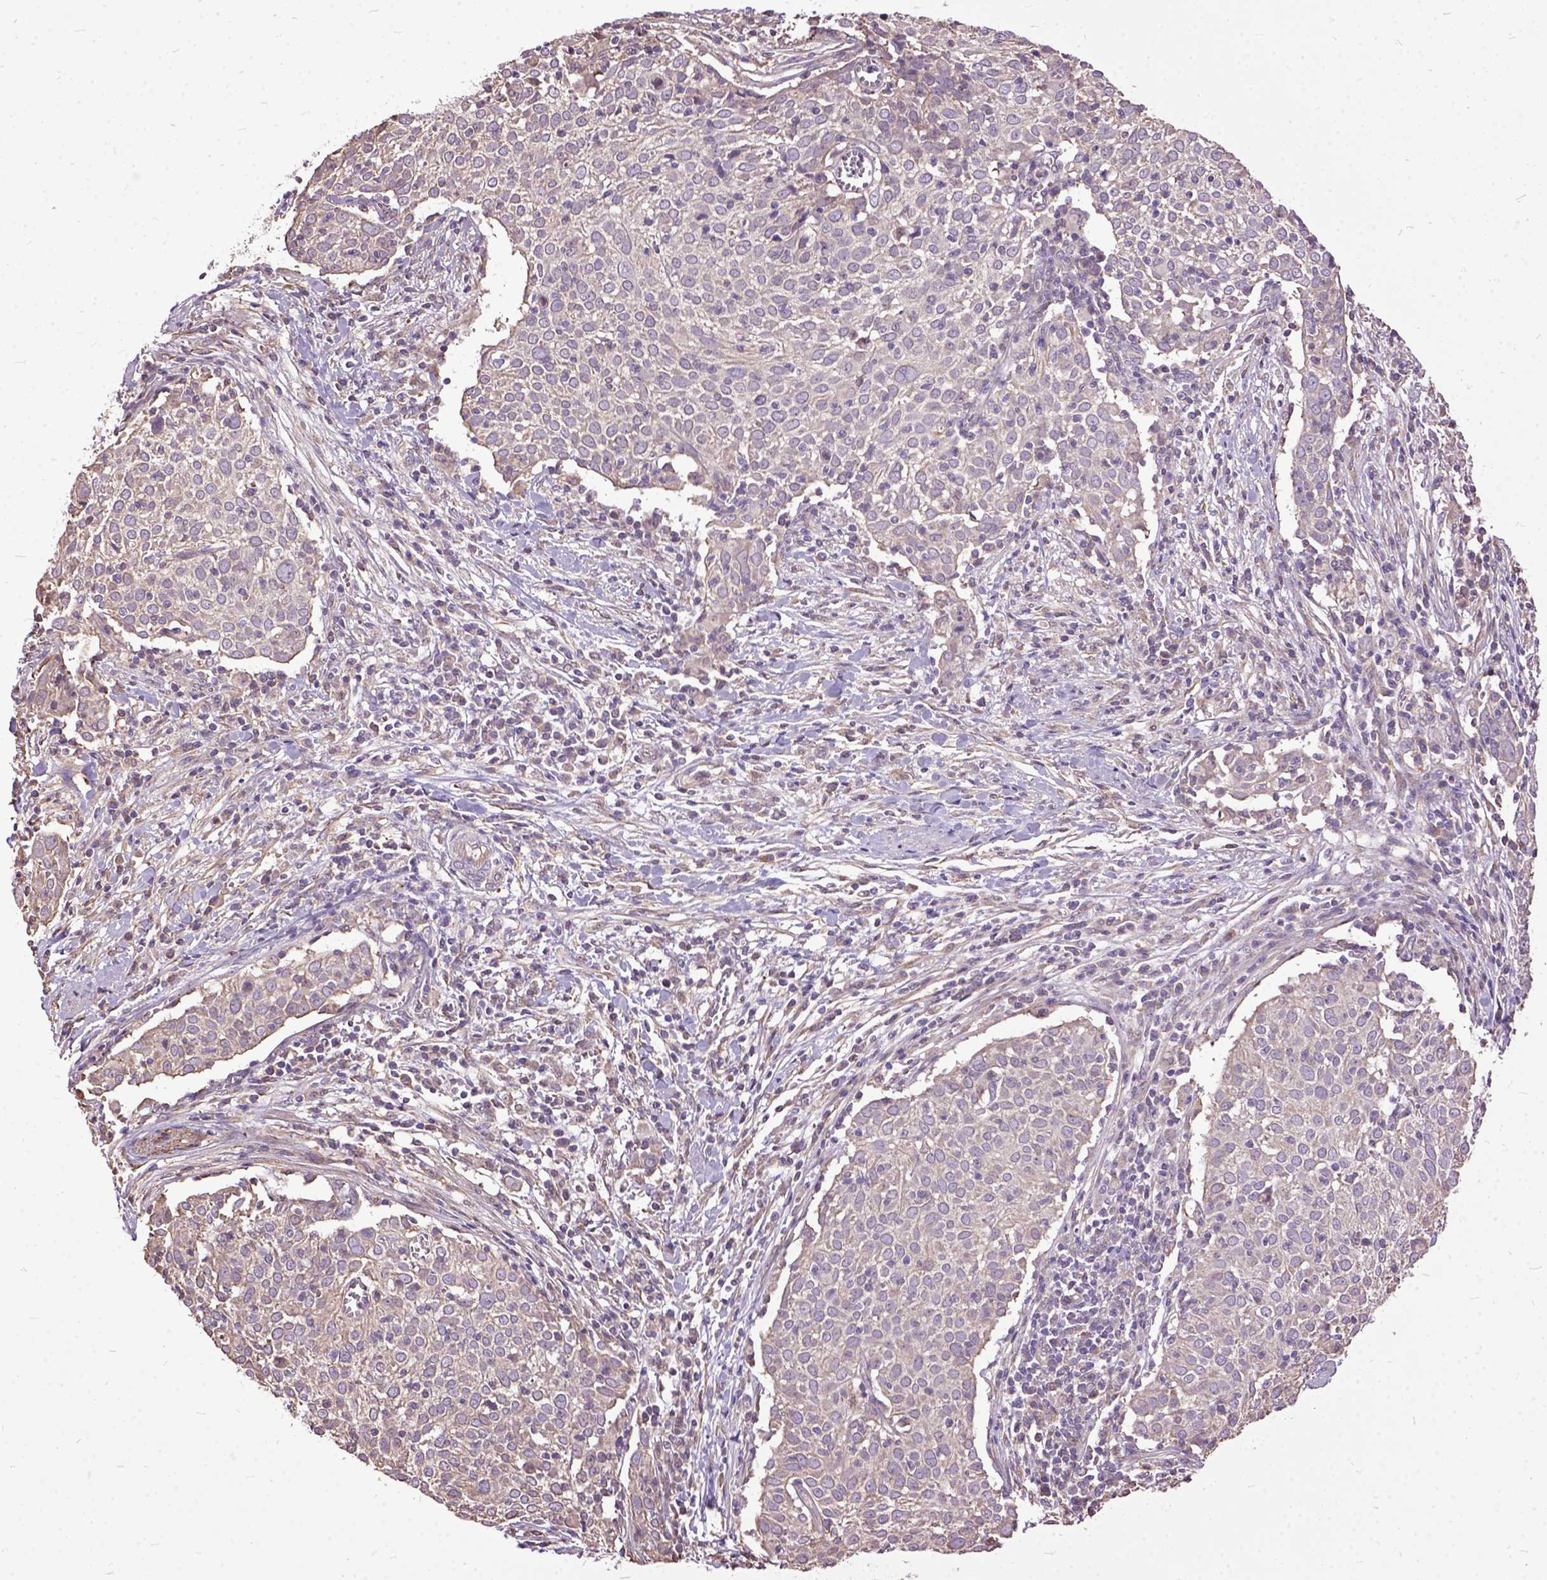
{"staining": {"intensity": "weak", "quantity": "<25%", "location": "cytoplasmic/membranous"}, "tissue": "cervical cancer", "cell_type": "Tumor cells", "image_type": "cancer", "snomed": [{"axis": "morphology", "description": "Squamous cell carcinoma, NOS"}, {"axis": "topography", "description": "Cervix"}], "caption": "An IHC photomicrograph of cervical cancer is shown. There is no staining in tumor cells of cervical cancer. (DAB (3,3'-diaminobenzidine) IHC, high magnification).", "gene": "AREG", "patient": {"sex": "female", "age": 39}}